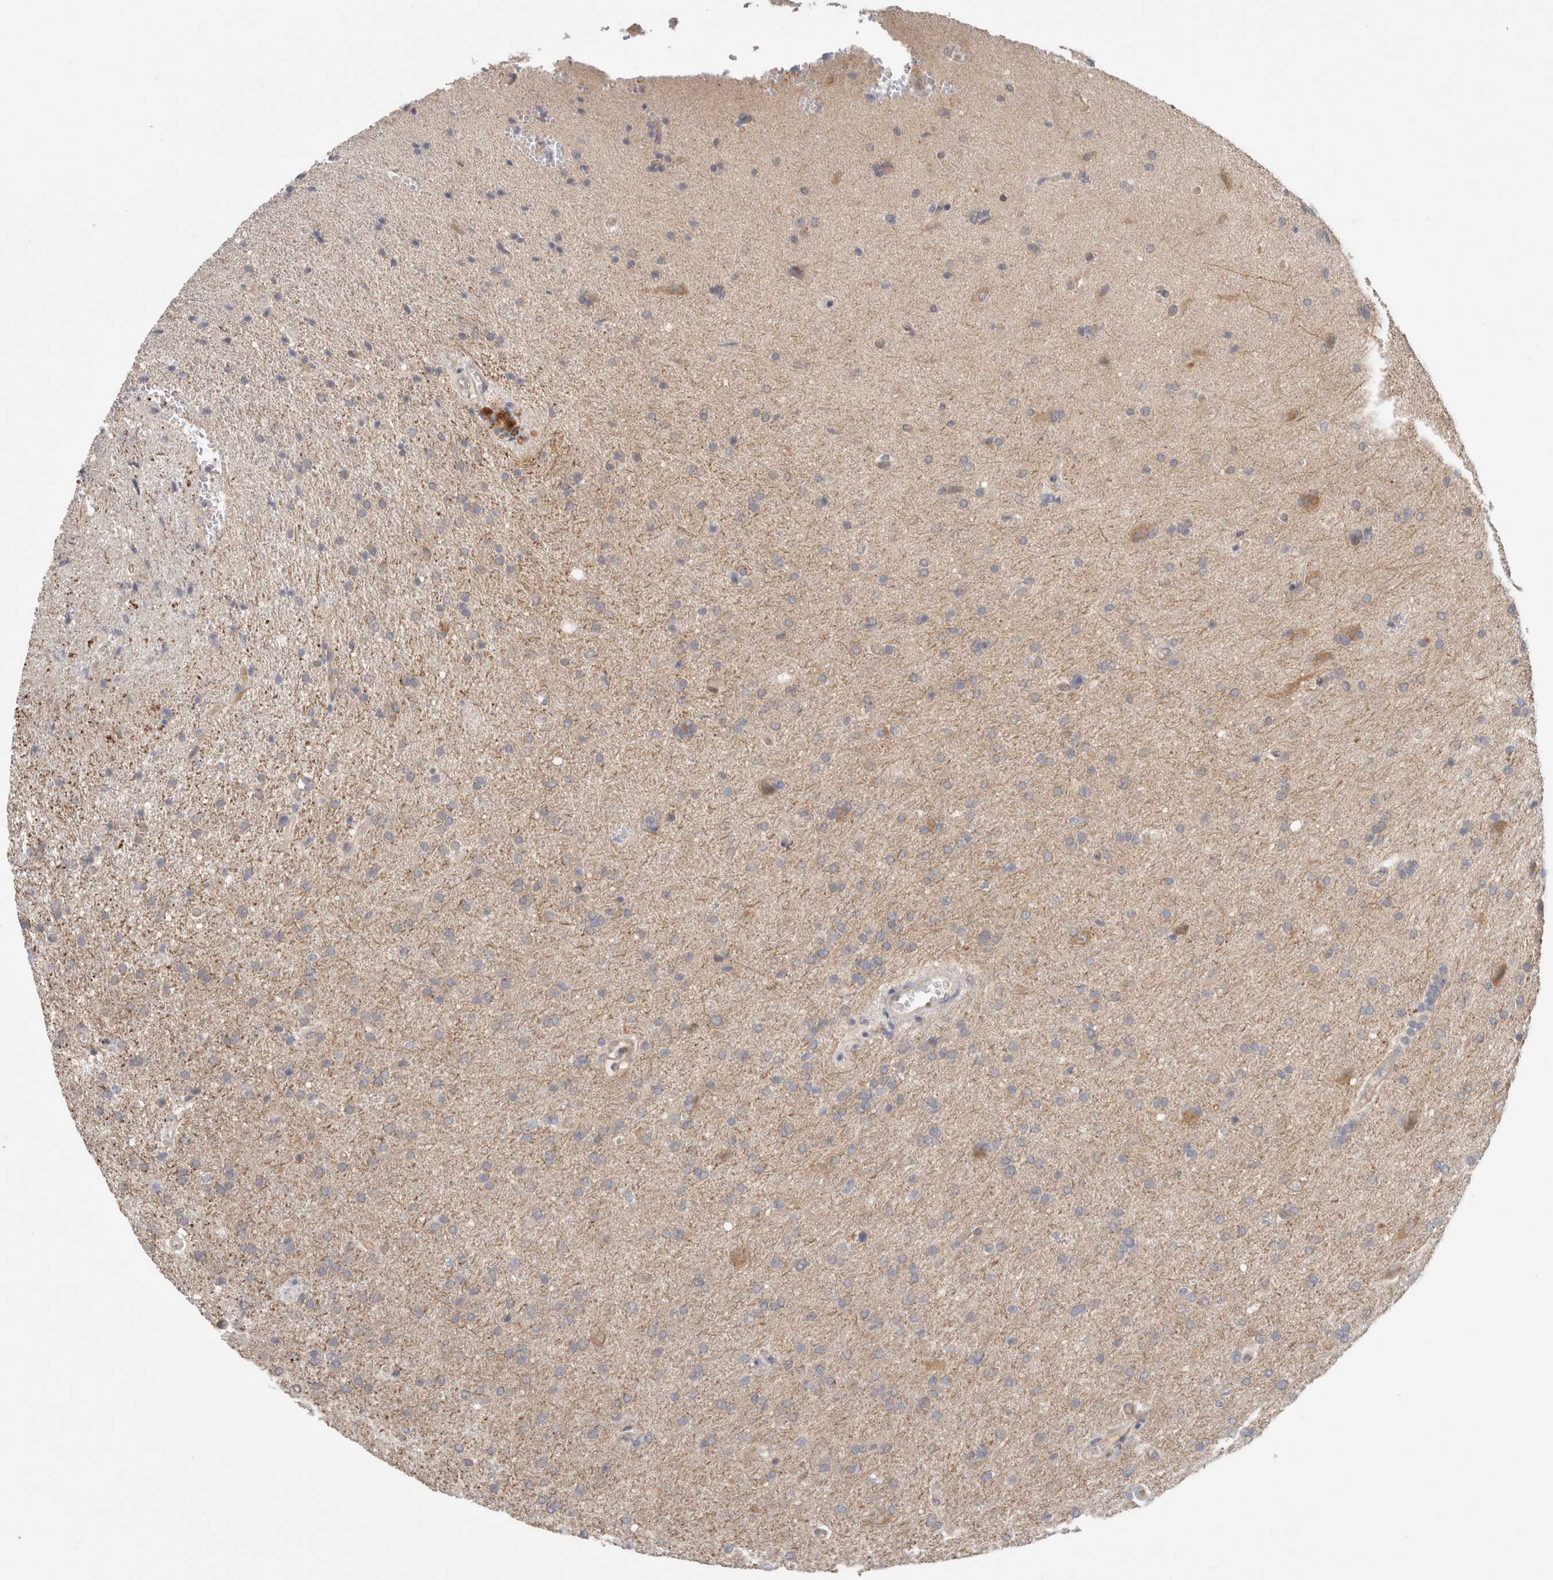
{"staining": {"intensity": "negative", "quantity": "none", "location": "none"}, "tissue": "glioma", "cell_type": "Tumor cells", "image_type": "cancer", "snomed": [{"axis": "morphology", "description": "Glioma, malignant, High grade"}, {"axis": "topography", "description": "Brain"}], "caption": "High magnification brightfield microscopy of glioma stained with DAB (brown) and counterstained with hematoxylin (blue): tumor cells show no significant positivity.", "gene": "RASAL2", "patient": {"sex": "male", "age": 72}}